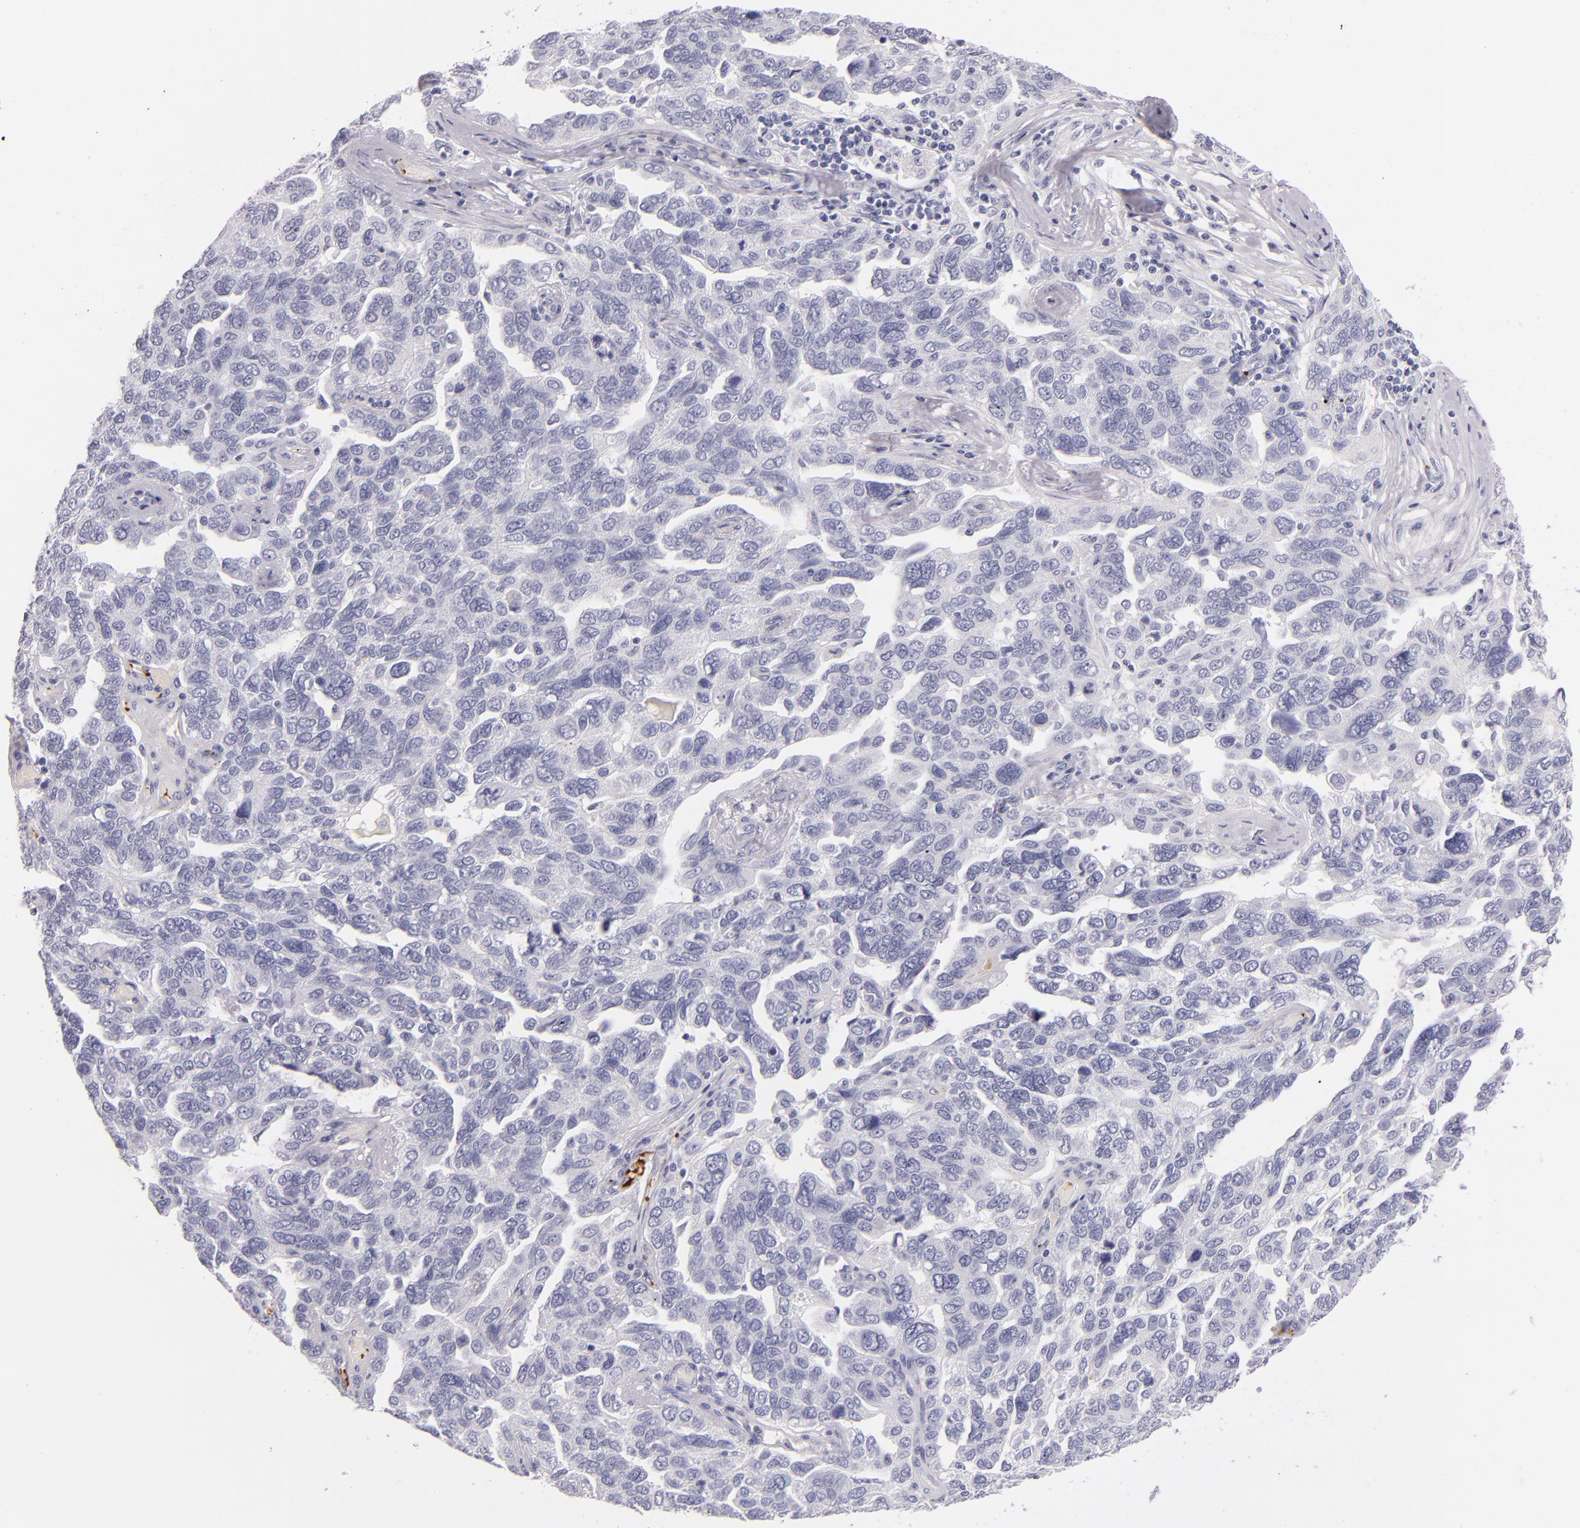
{"staining": {"intensity": "negative", "quantity": "none", "location": "none"}, "tissue": "ovarian cancer", "cell_type": "Tumor cells", "image_type": "cancer", "snomed": [{"axis": "morphology", "description": "Cystadenocarcinoma, serous, NOS"}, {"axis": "topography", "description": "Ovary"}], "caption": "A high-resolution histopathology image shows IHC staining of ovarian cancer (serous cystadenocarcinoma), which exhibits no significant staining in tumor cells.", "gene": "GP1BA", "patient": {"sex": "female", "age": 64}}